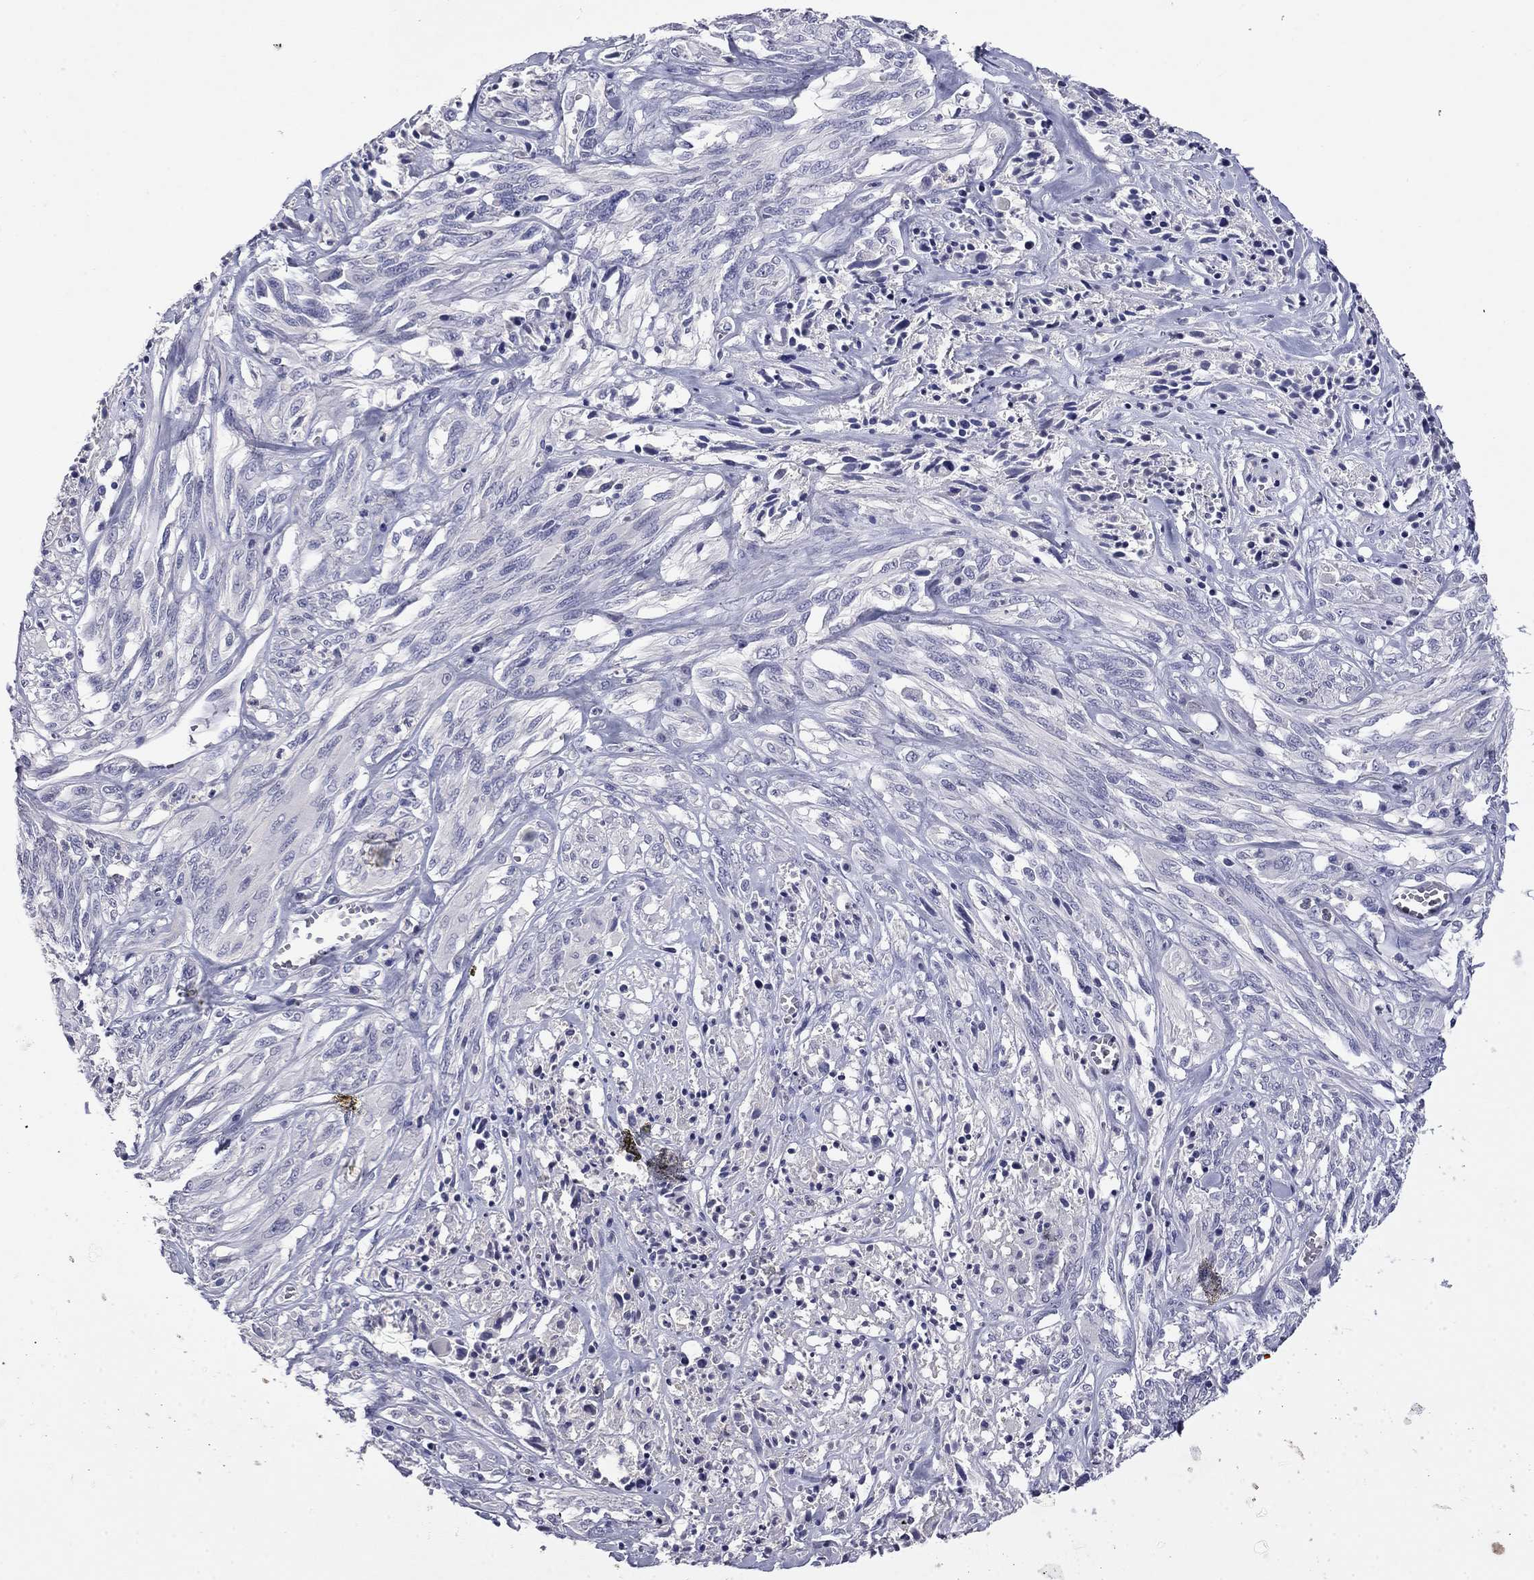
{"staining": {"intensity": "negative", "quantity": "none", "location": "none"}, "tissue": "melanoma", "cell_type": "Tumor cells", "image_type": "cancer", "snomed": [{"axis": "morphology", "description": "Malignant melanoma, NOS"}, {"axis": "topography", "description": "Skin"}], "caption": "Immunohistochemical staining of melanoma demonstrates no significant positivity in tumor cells.", "gene": "CFAP119", "patient": {"sex": "female", "age": 91}}